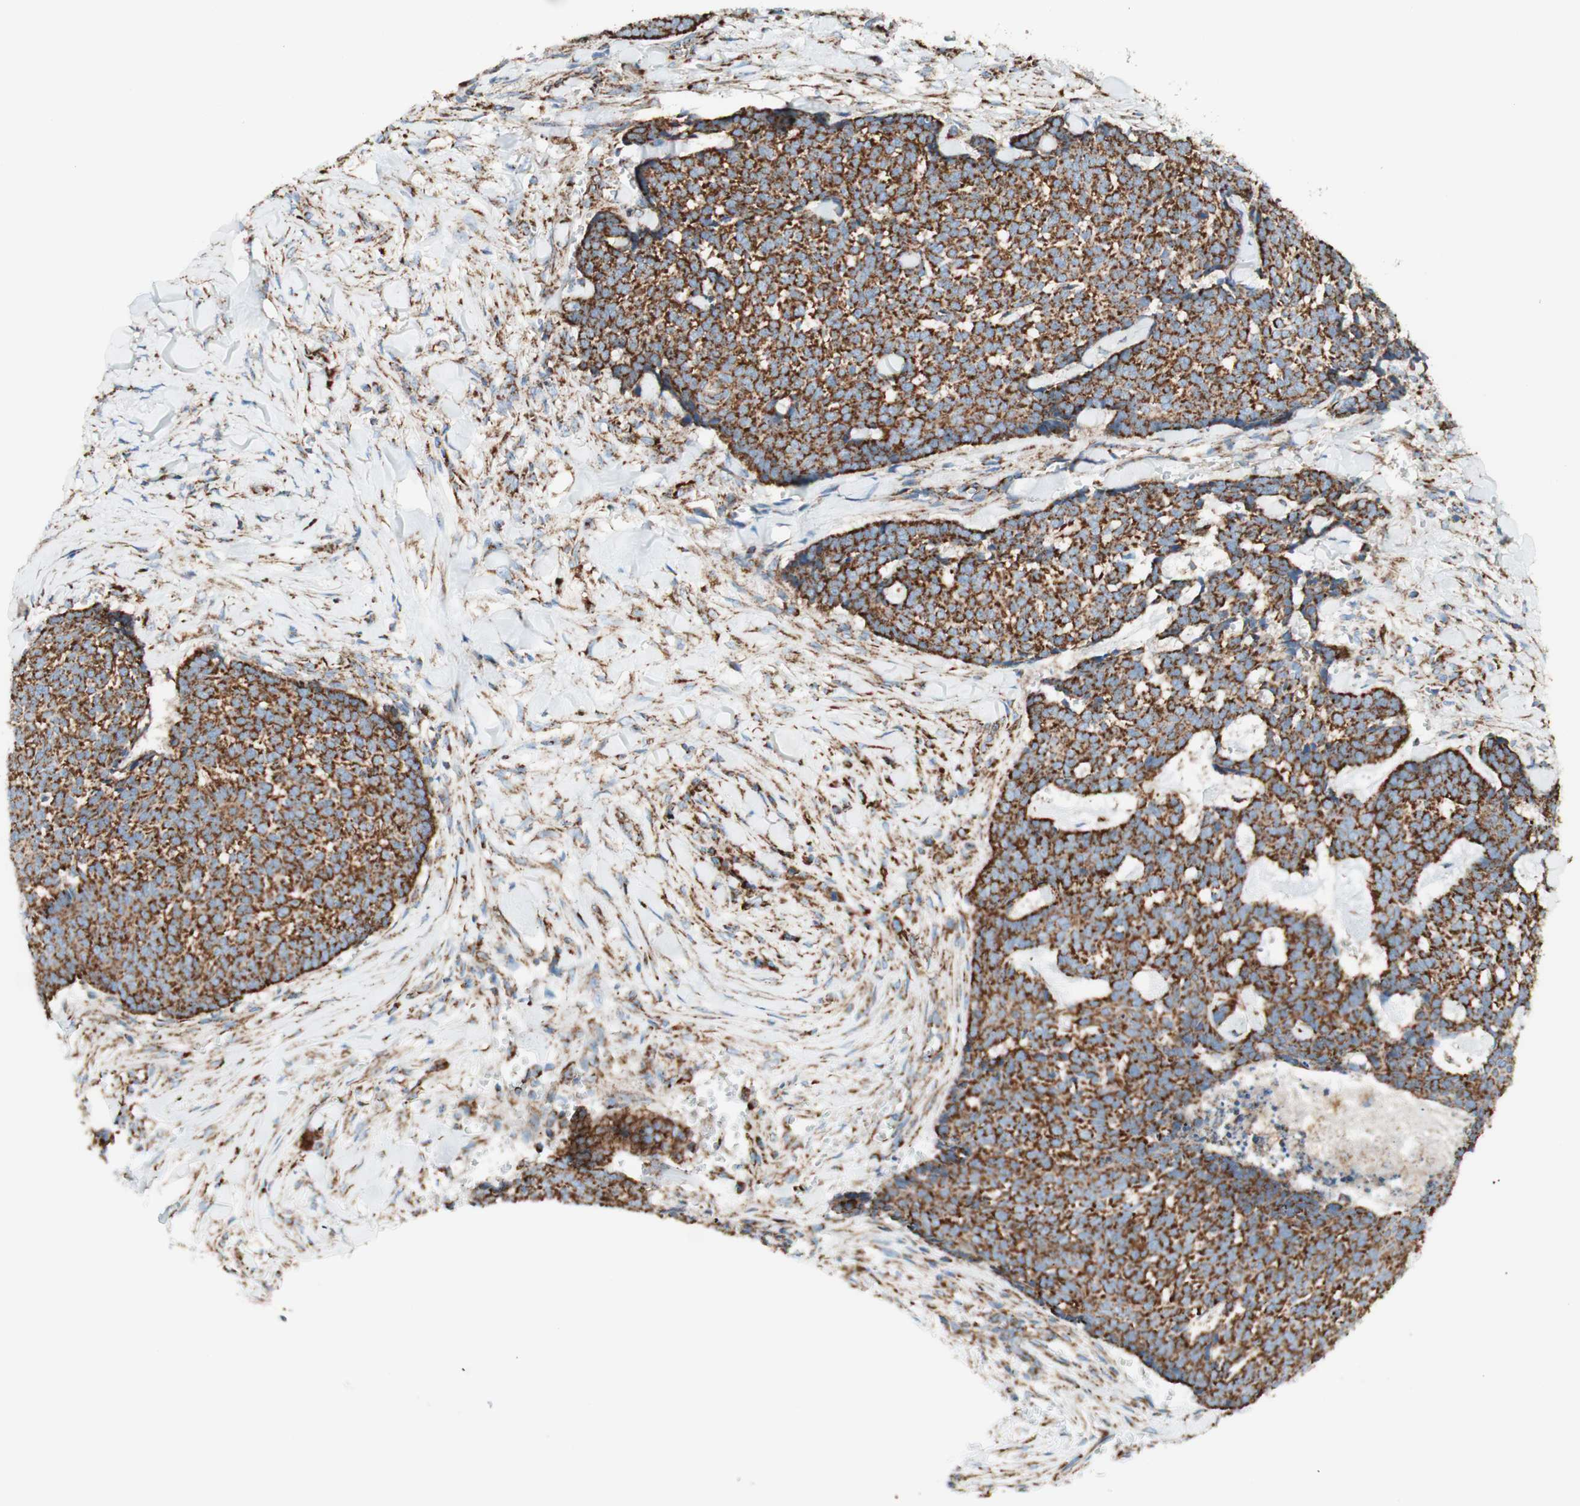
{"staining": {"intensity": "strong", "quantity": ">75%", "location": "cytoplasmic/membranous"}, "tissue": "skin cancer", "cell_type": "Tumor cells", "image_type": "cancer", "snomed": [{"axis": "morphology", "description": "Basal cell carcinoma"}, {"axis": "topography", "description": "Skin"}], "caption": "Tumor cells exhibit high levels of strong cytoplasmic/membranous expression in about >75% of cells in basal cell carcinoma (skin).", "gene": "TOMM20", "patient": {"sex": "male", "age": 84}}